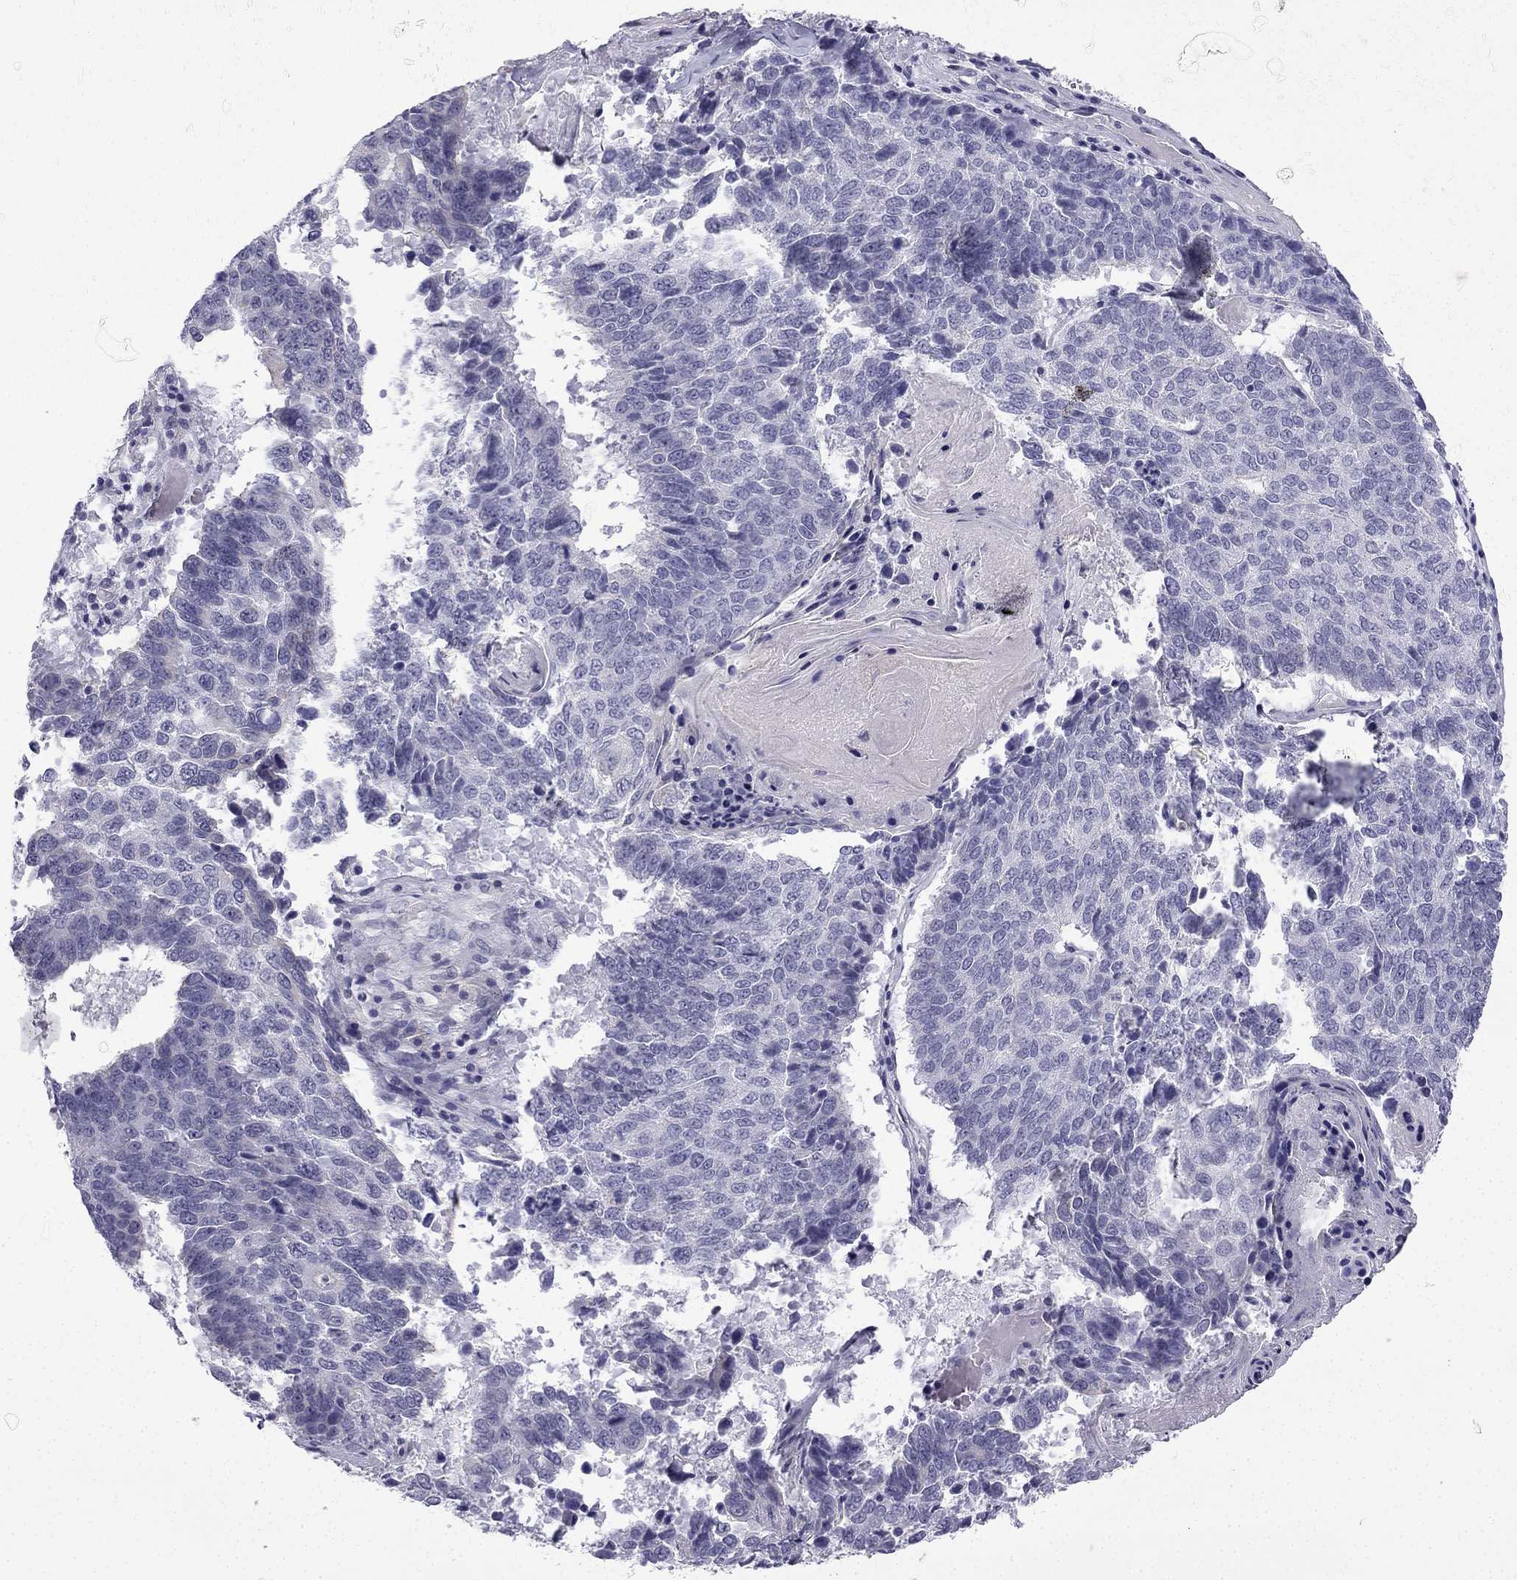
{"staining": {"intensity": "negative", "quantity": "none", "location": "none"}, "tissue": "lung cancer", "cell_type": "Tumor cells", "image_type": "cancer", "snomed": [{"axis": "morphology", "description": "Squamous cell carcinoma, NOS"}, {"axis": "topography", "description": "Lung"}], "caption": "An immunohistochemistry micrograph of lung squamous cell carcinoma is shown. There is no staining in tumor cells of lung squamous cell carcinoma. (DAB (3,3'-diaminobenzidine) immunohistochemistry (IHC) with hematoxylin counter stain).", "gene": "CFAP53", "patient": {"sex": "male", "age": 73}}